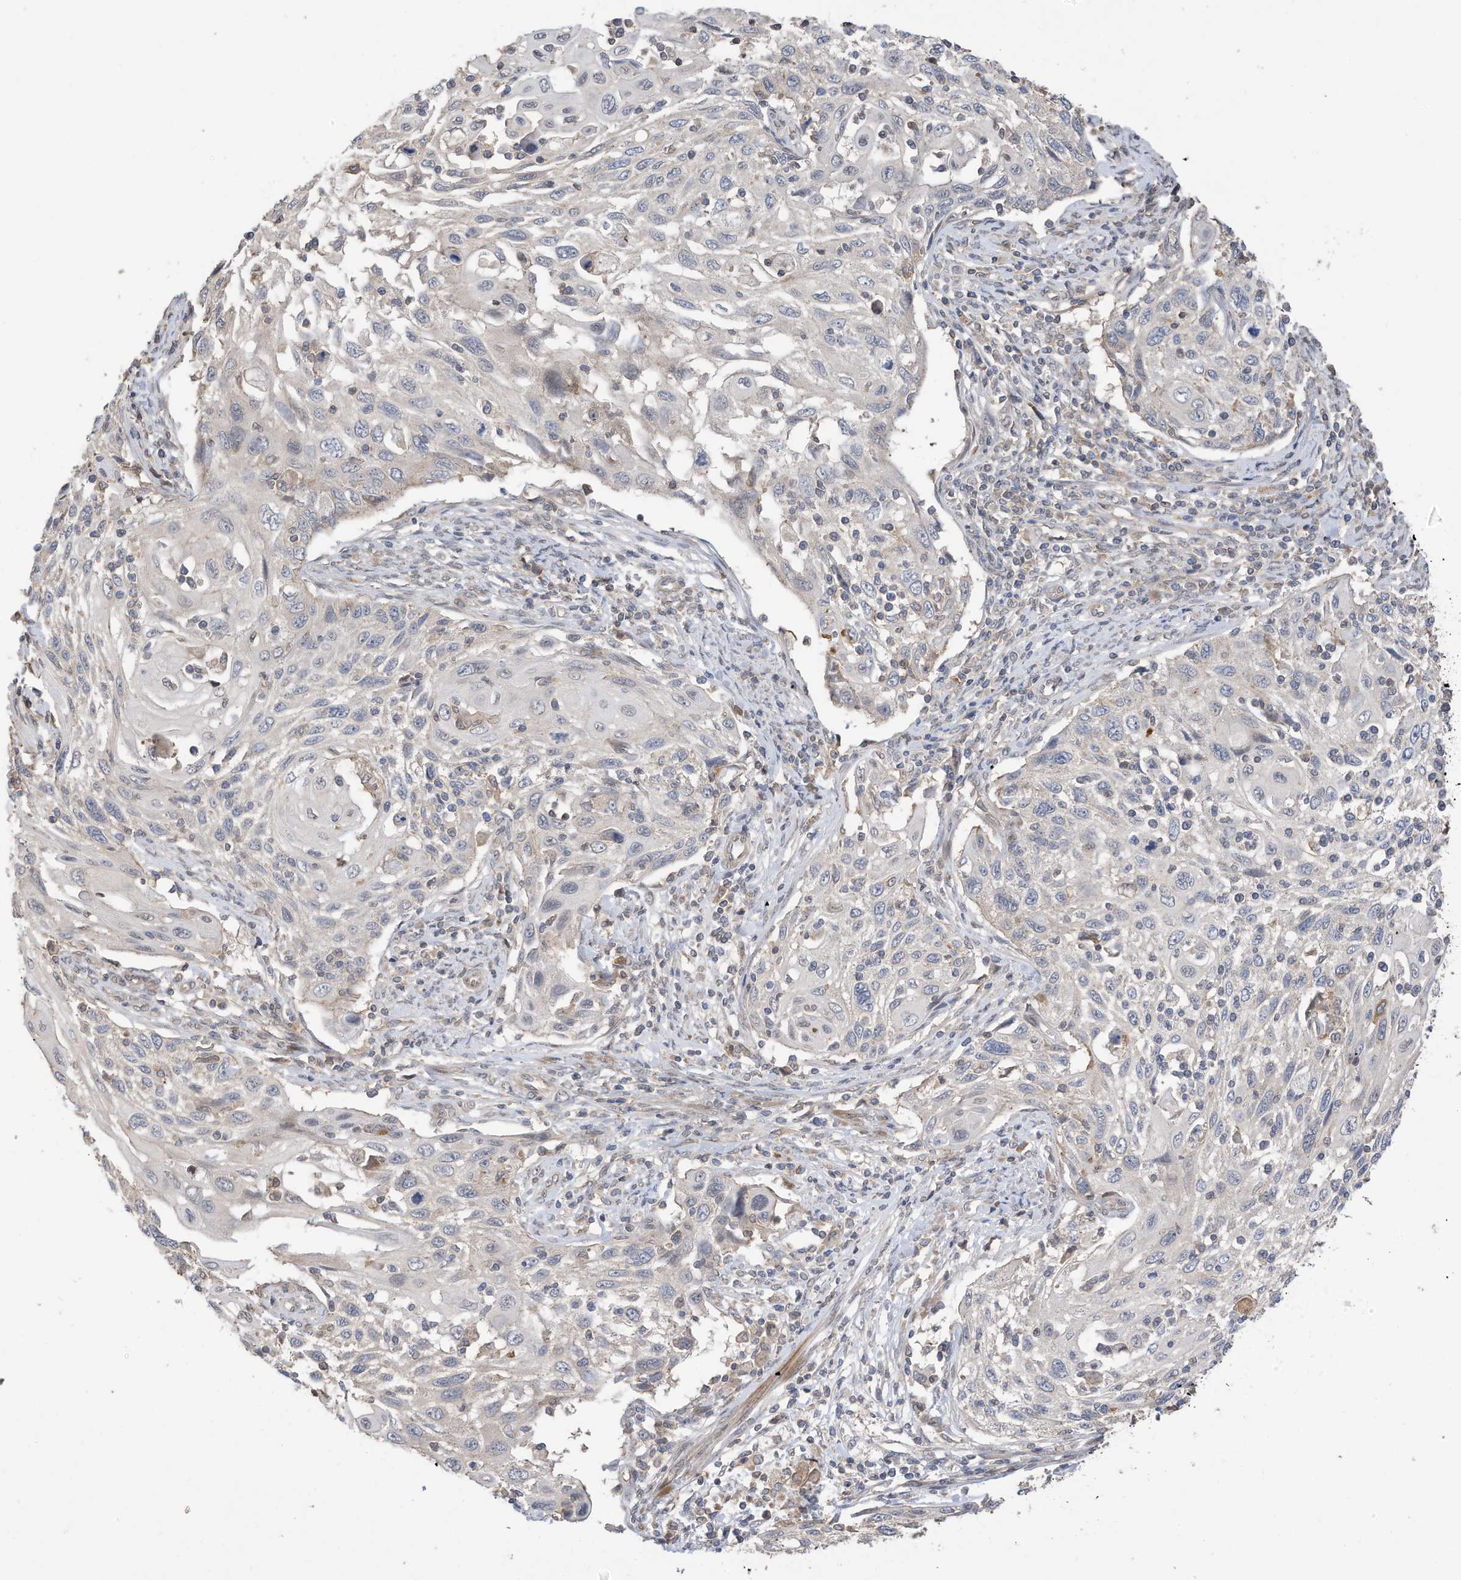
{"staining": {"intensity": "negative", "quantity": "none", "location": "none"}, "tissue": "cervical cancer", "cell_type": "Tumor cells", "image_type": "cancer", "snomed": [{"axis": "morphology", "description": "Squamous cell carcinoma, NOS"}, {"axis": "topography", "description": "Cervix"}], "caption": "The image exhibits no significant staining in tumor cells of cervical squamous cell carcinoma.", "gene": "REC8", "patient": {"sex": "female", "age": 70}}